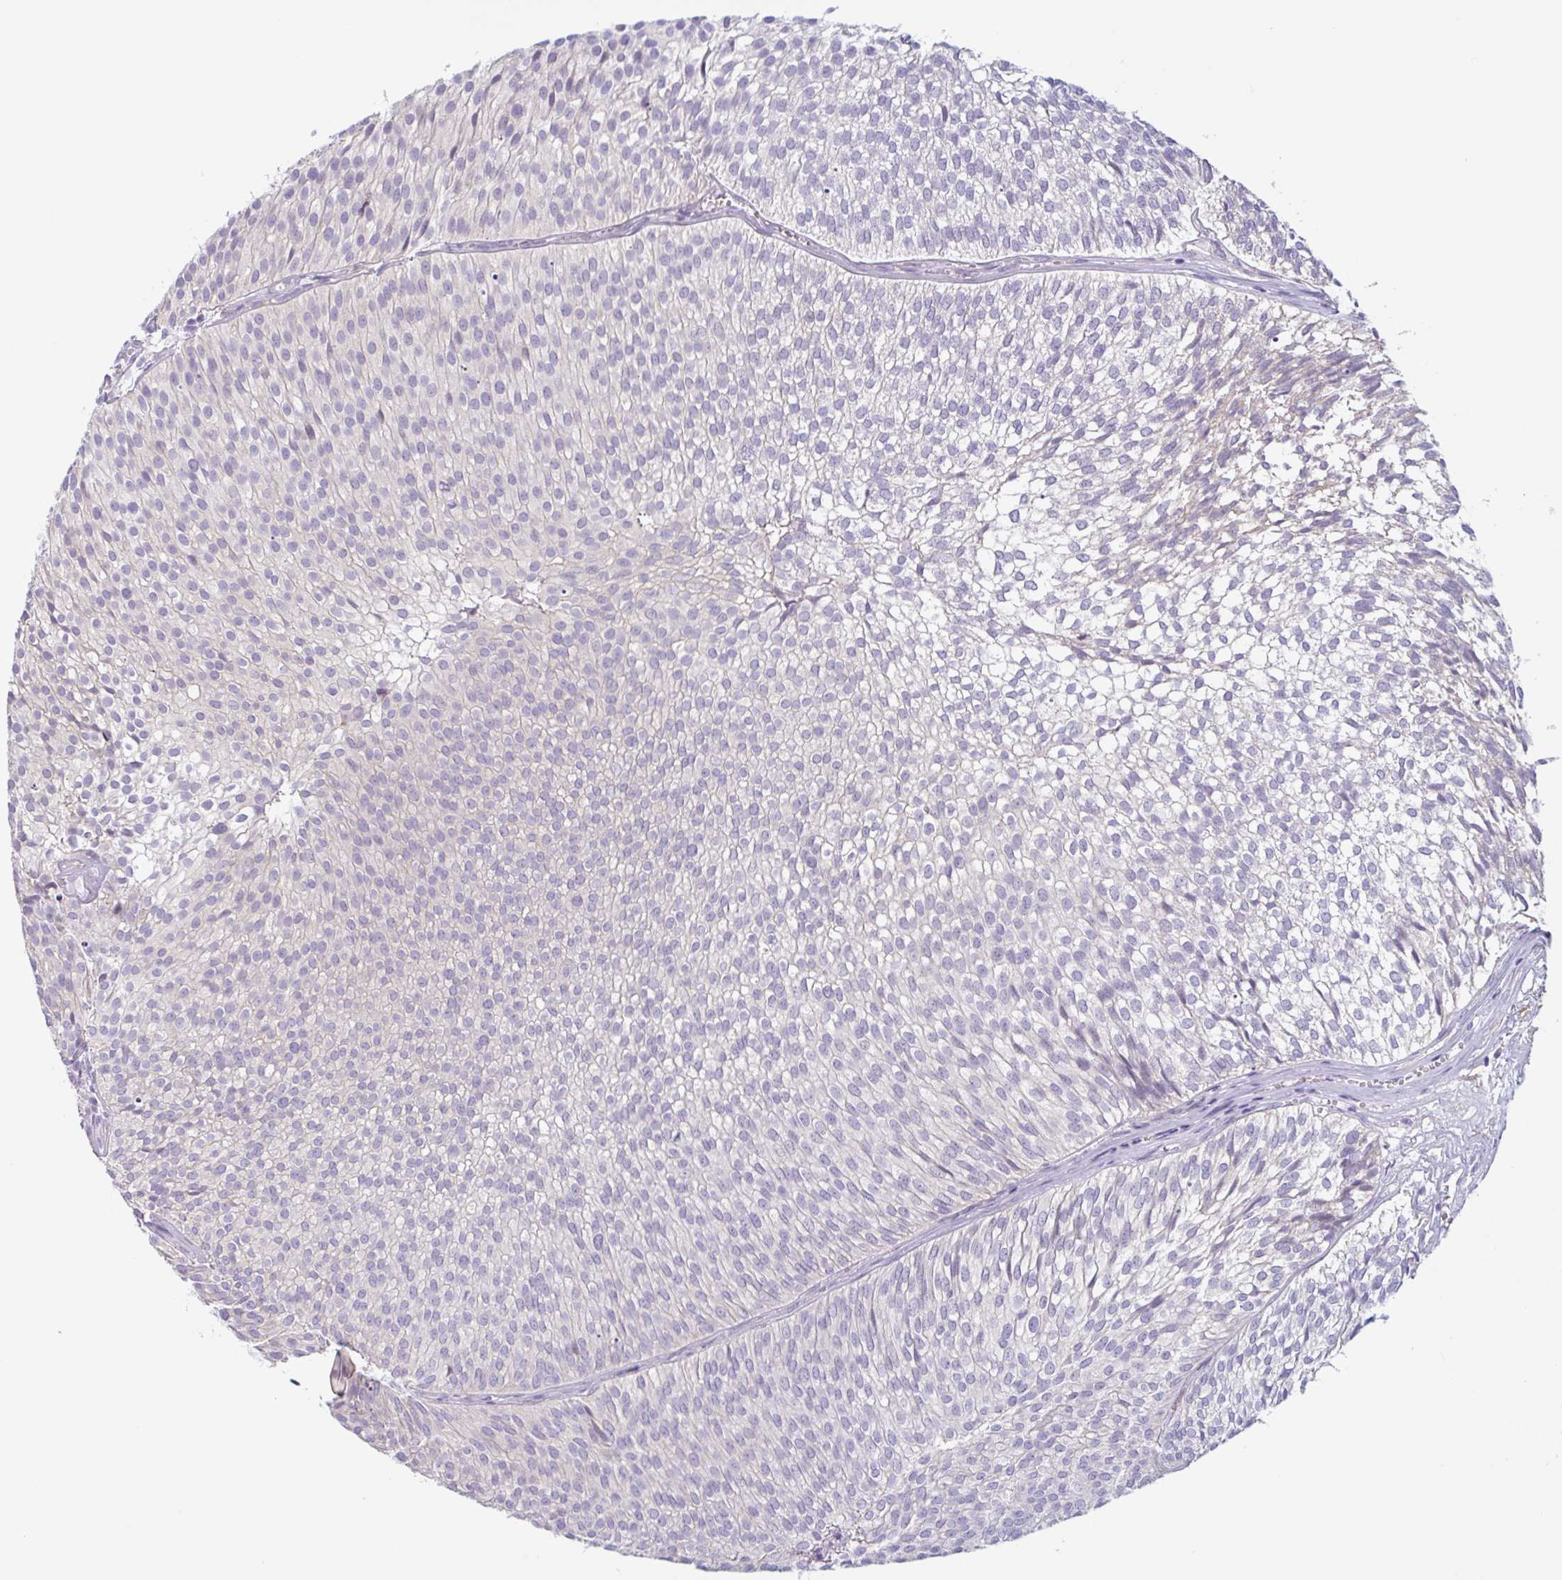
{"staining": {"intensity": "negative", "quantity": "none", "location": "none"}, "tissue": "urothelial cancer", "cell_type": "Tumor cells", "image_type": "cancer", "snomed": [{"axis": "morphology", "description": "Urothelial carcinoma, Low grade"}, {"axis": "topography", "description": "Urinary bladder"}], "caption": "The IHC photomicrograph has no significant staining in tumor cells of urothelial cancer tissue.", "gene": "MYH10", "patient": {"sex": "male", "age": 91}}